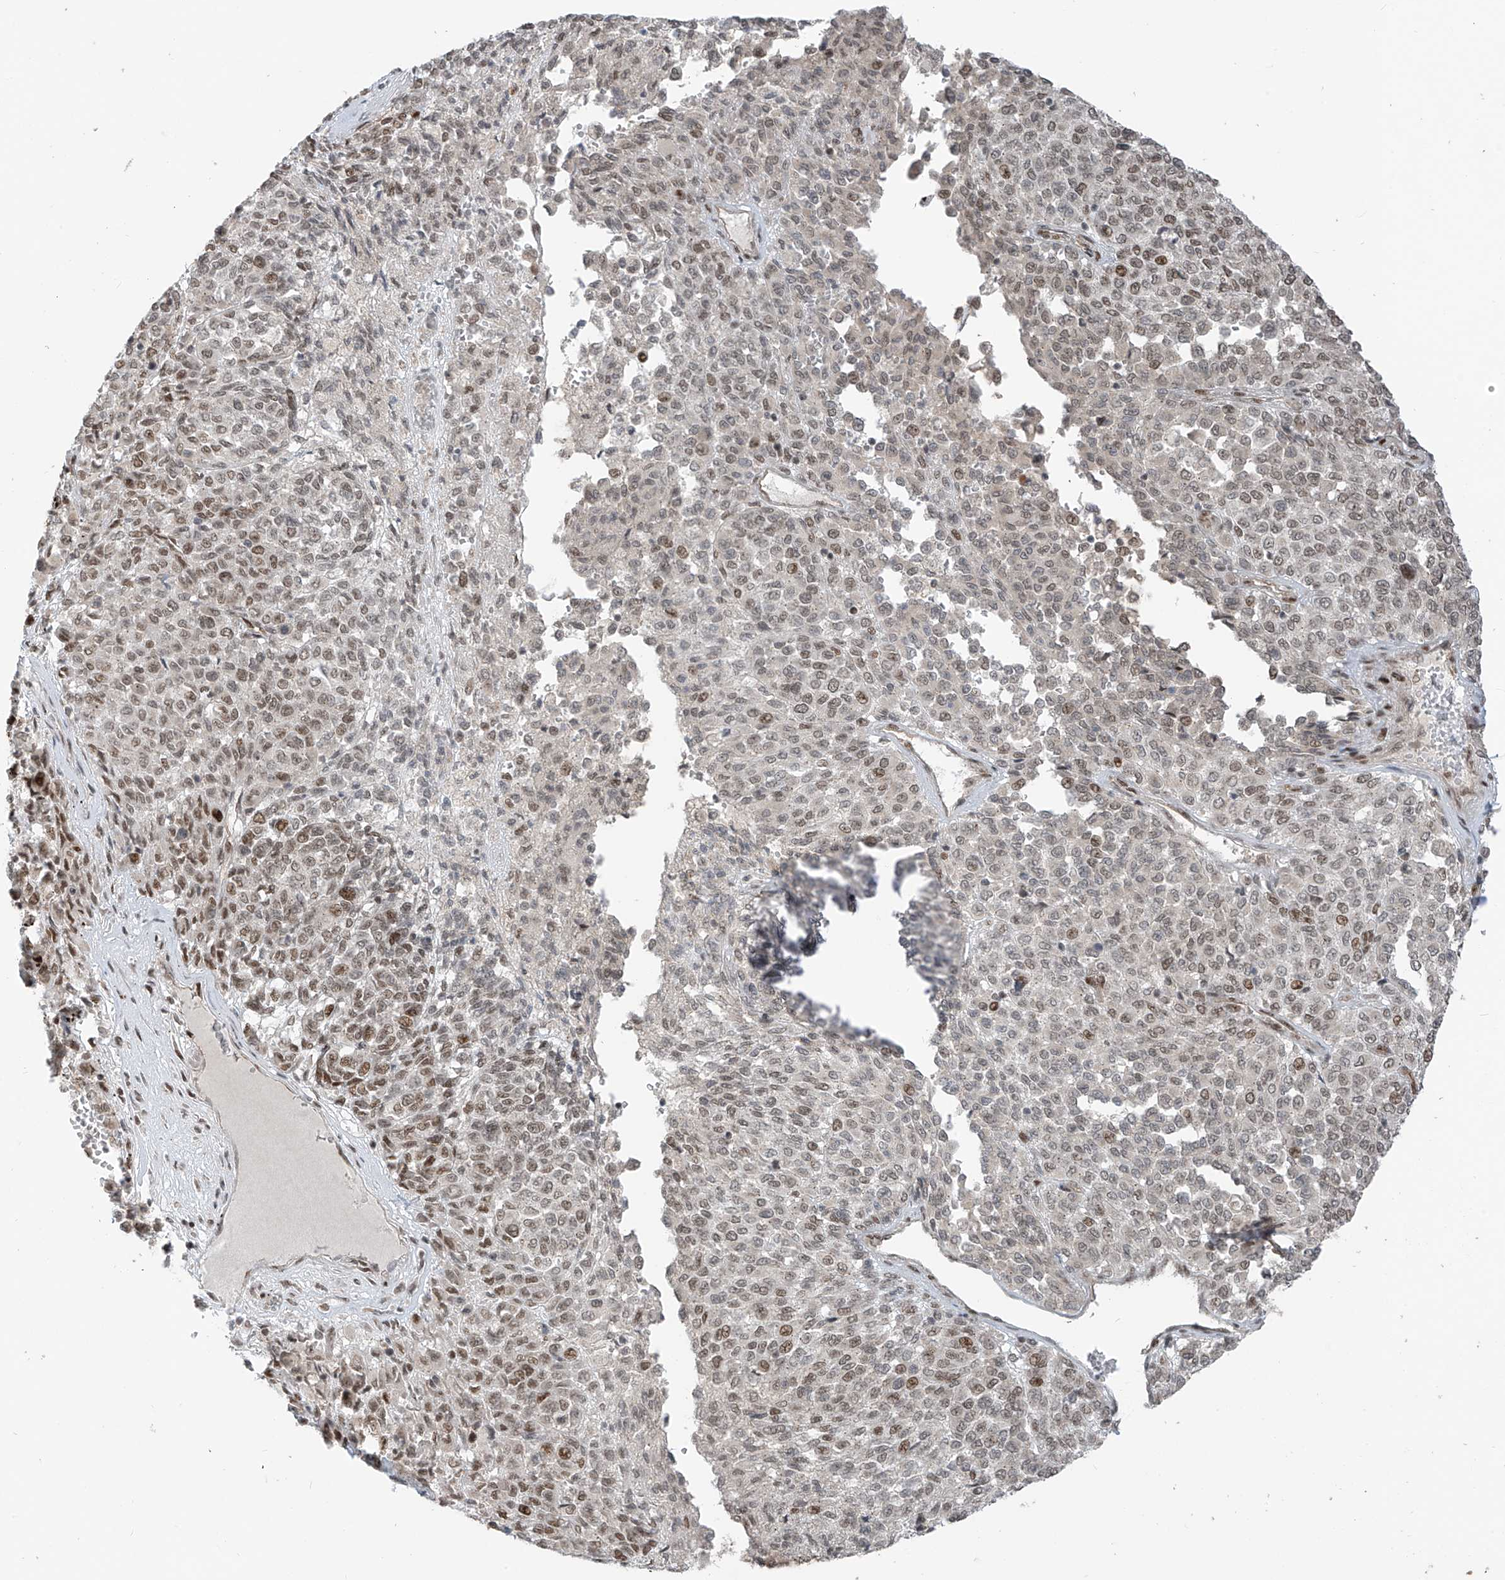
{"staining": {"intensity": "moderate", "quantity": "25%-75%", "location": "nuclear"}, "tissue": "melanoma", "cell_type": "Tumor cells", "image_type": "cancer", "snomed": [{"axis": "morphology", "description": "Malignant melanoma, Metastatic site"}, {"axis": "topography", "description": "Pancreas"}], "caption": "Protein expression analysis of human malignant melanoma (metastatic site) reveals moderate nuclear staining in approximately 25%-75% of tumor cells.", "gene": "ARHGEF3", "patient": {"sex": "female", "age": 30}}